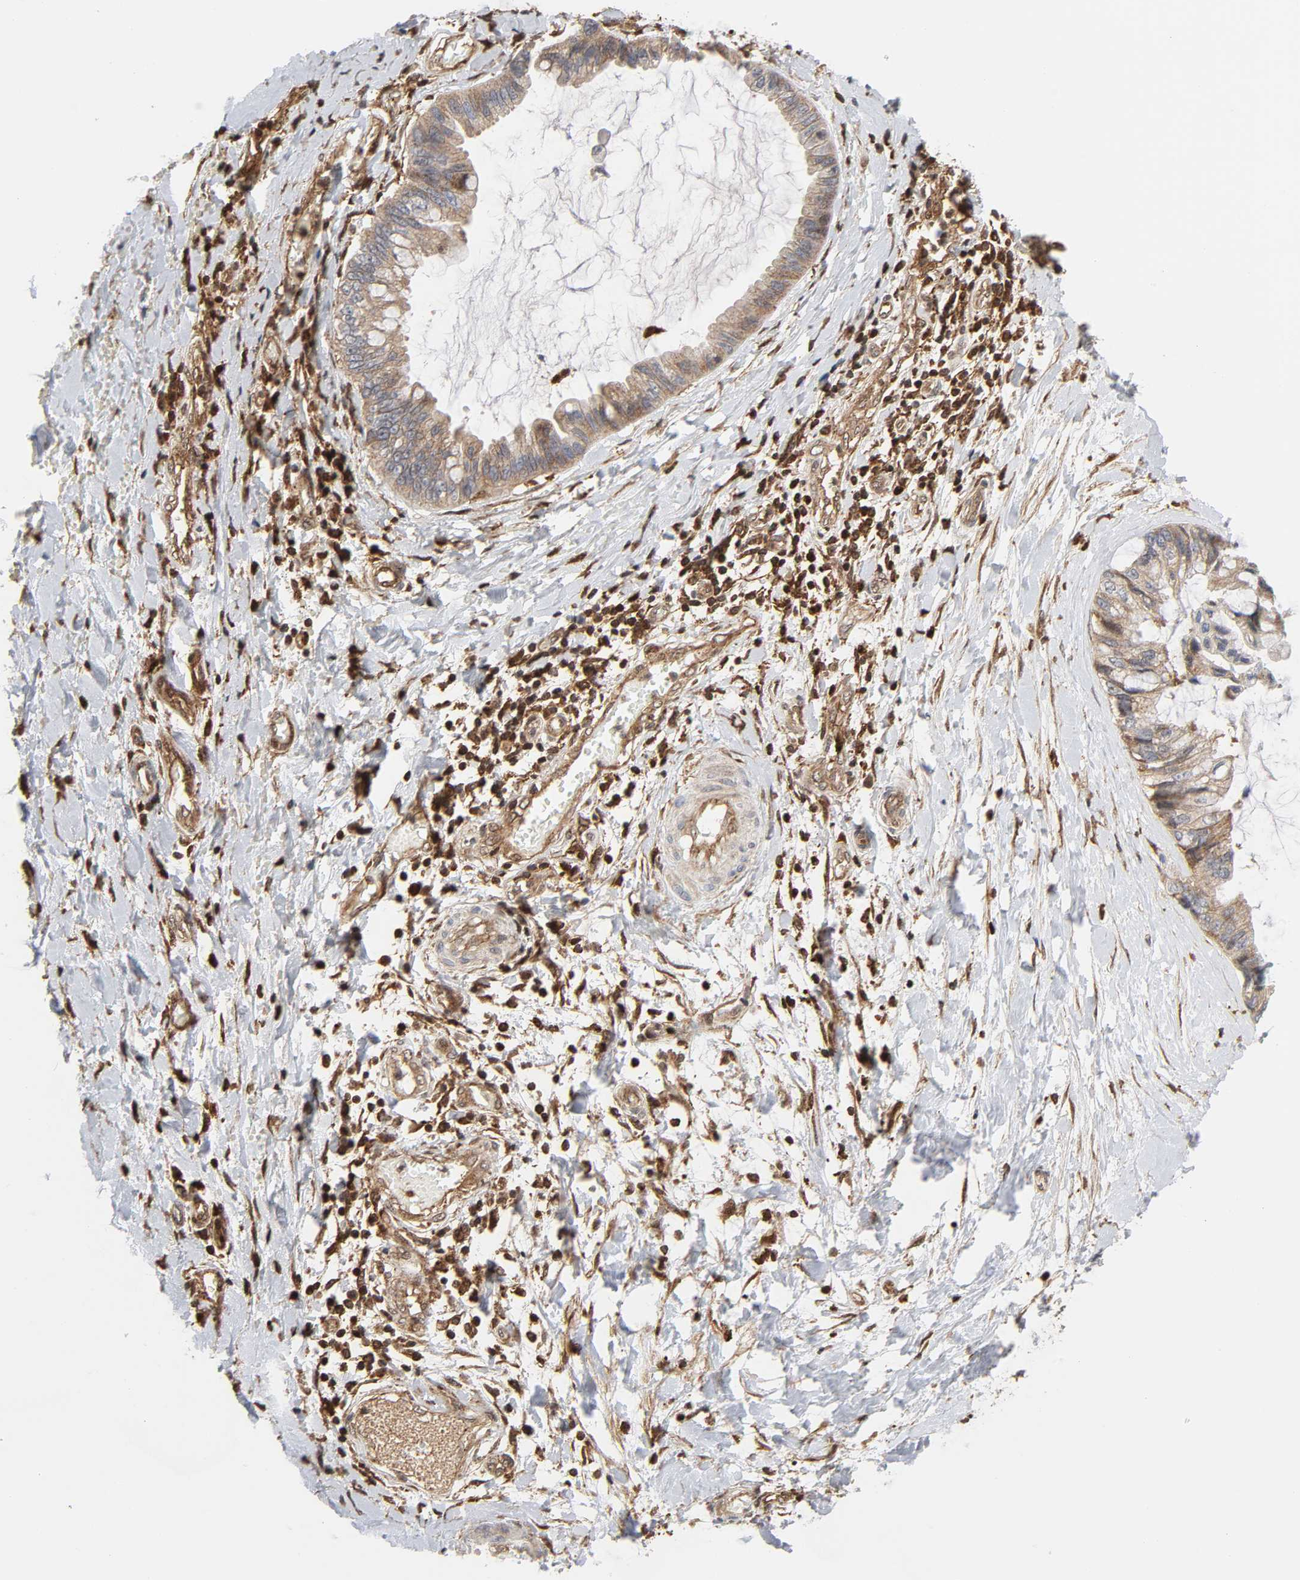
{"staining": {"intensity": "weak", "quantity": ">75%", "location": "cytoplasmic/membranous"}, "tissue": "ovarian cancer", "cell_type": "Tumor cells", "image_type": "cancer", "snomed": [{"axis": "morphology", "description": "Cystadenocarcinoma, mucinous, NOS"}, {"axis": "topography", "description": "Ovary"}], "caption": "This image displays immunohistochemistry (IHC) staining of ovarian mucinous cystadenocarcinoma, with low weak cytoplasmic/membranous staining in about >75% of tumor cells.", "gene": "MAPK1", "patient": {"sex": "female", "age": 39}}